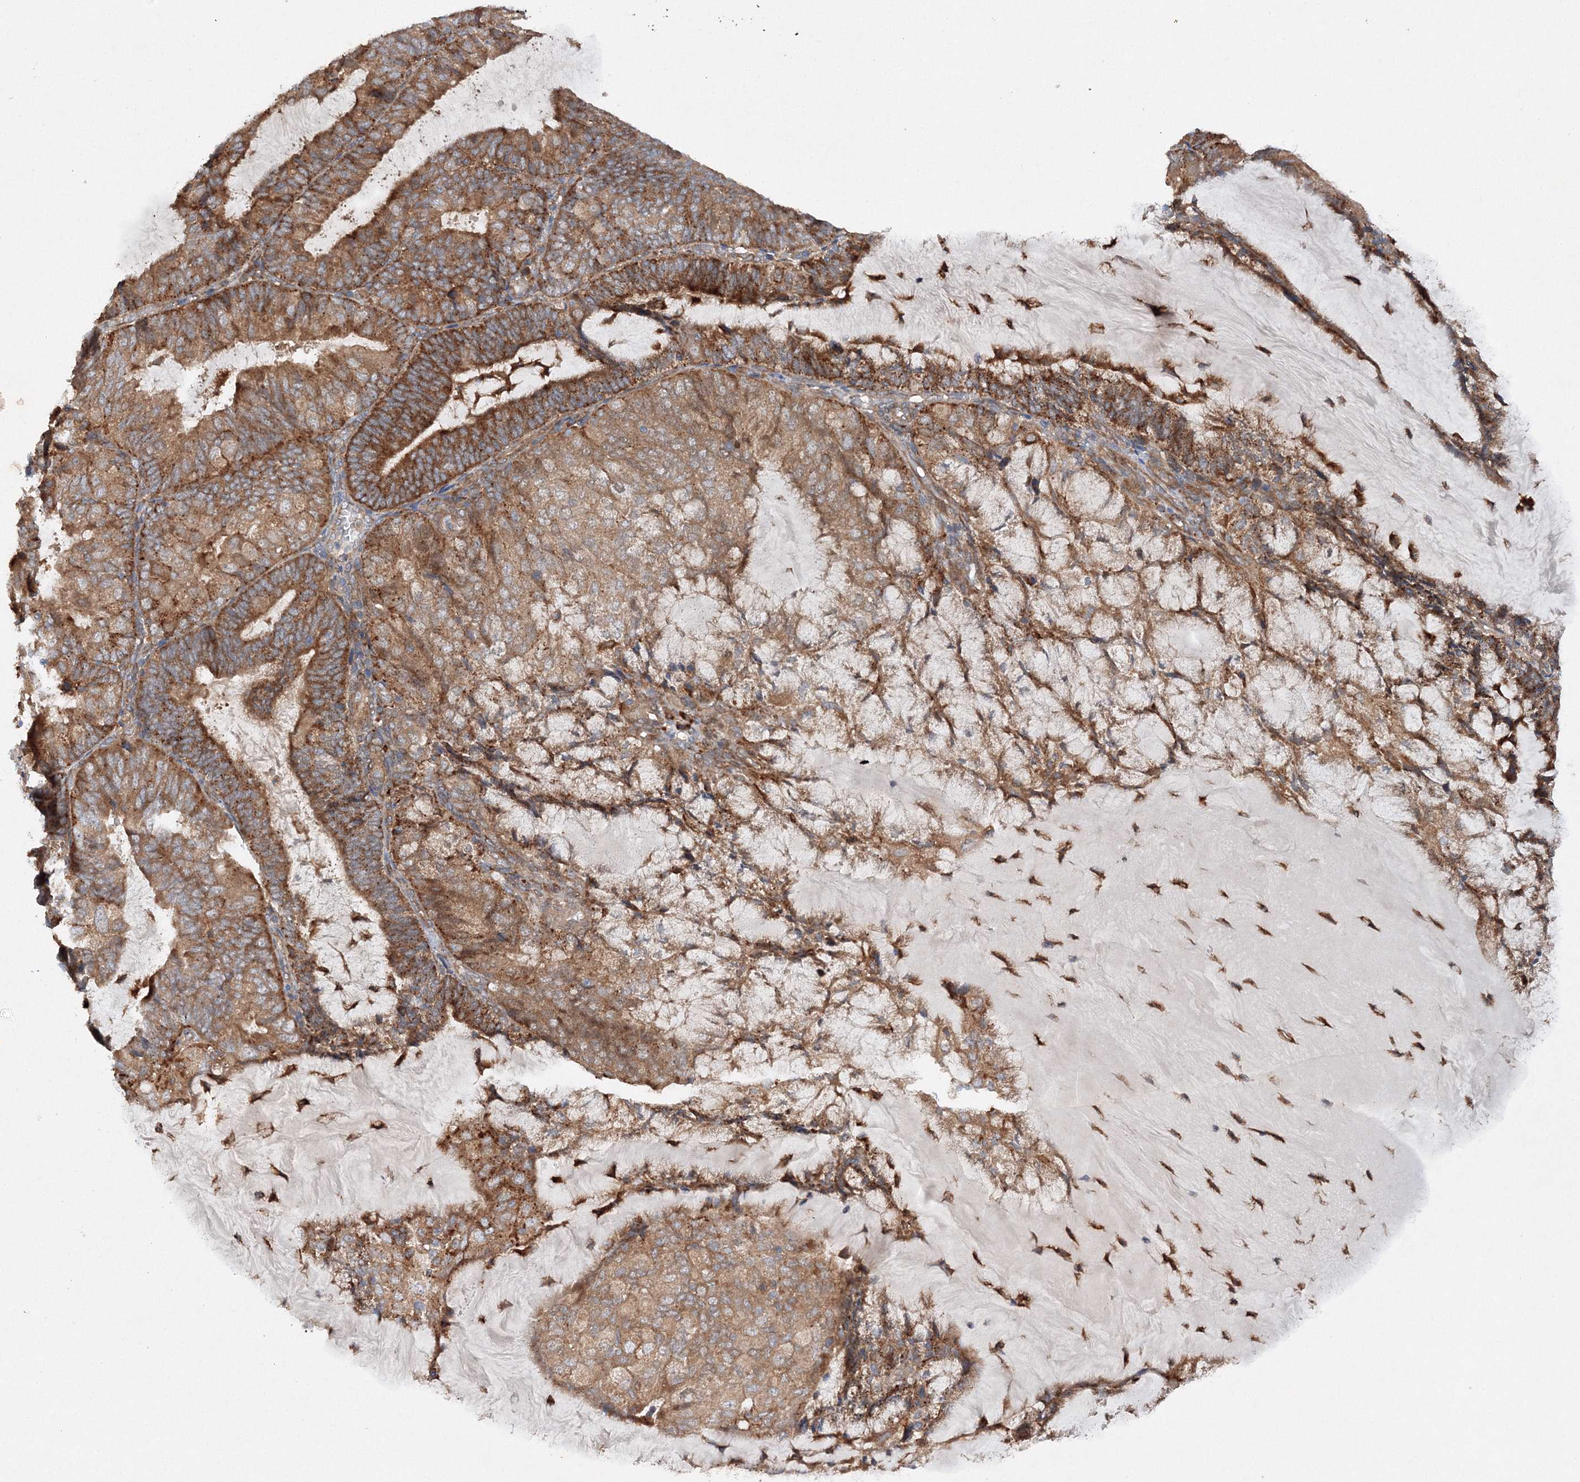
{"staining": {"intensity": "strong", "quantity": ">75%", "location": "cytoplasmic/membranous"}, "tissue": "endometrial cancer", "cell_type": "Tumor cells", "image_type": "cancer", "snomed": [{"axis": "morphology", "description": "Adenocarcinoma, NOS"}, {"axis": "topography", "description": "Endometrium"}], "caption": "Tumor cells reveal high levels of strong cytoplasmic/membranous staining in about >75% of cells in human endometrial cancer (adenocarcinoma).", "gene": "SLC36A1", "patient": {"sex": "female", "age": 81}}